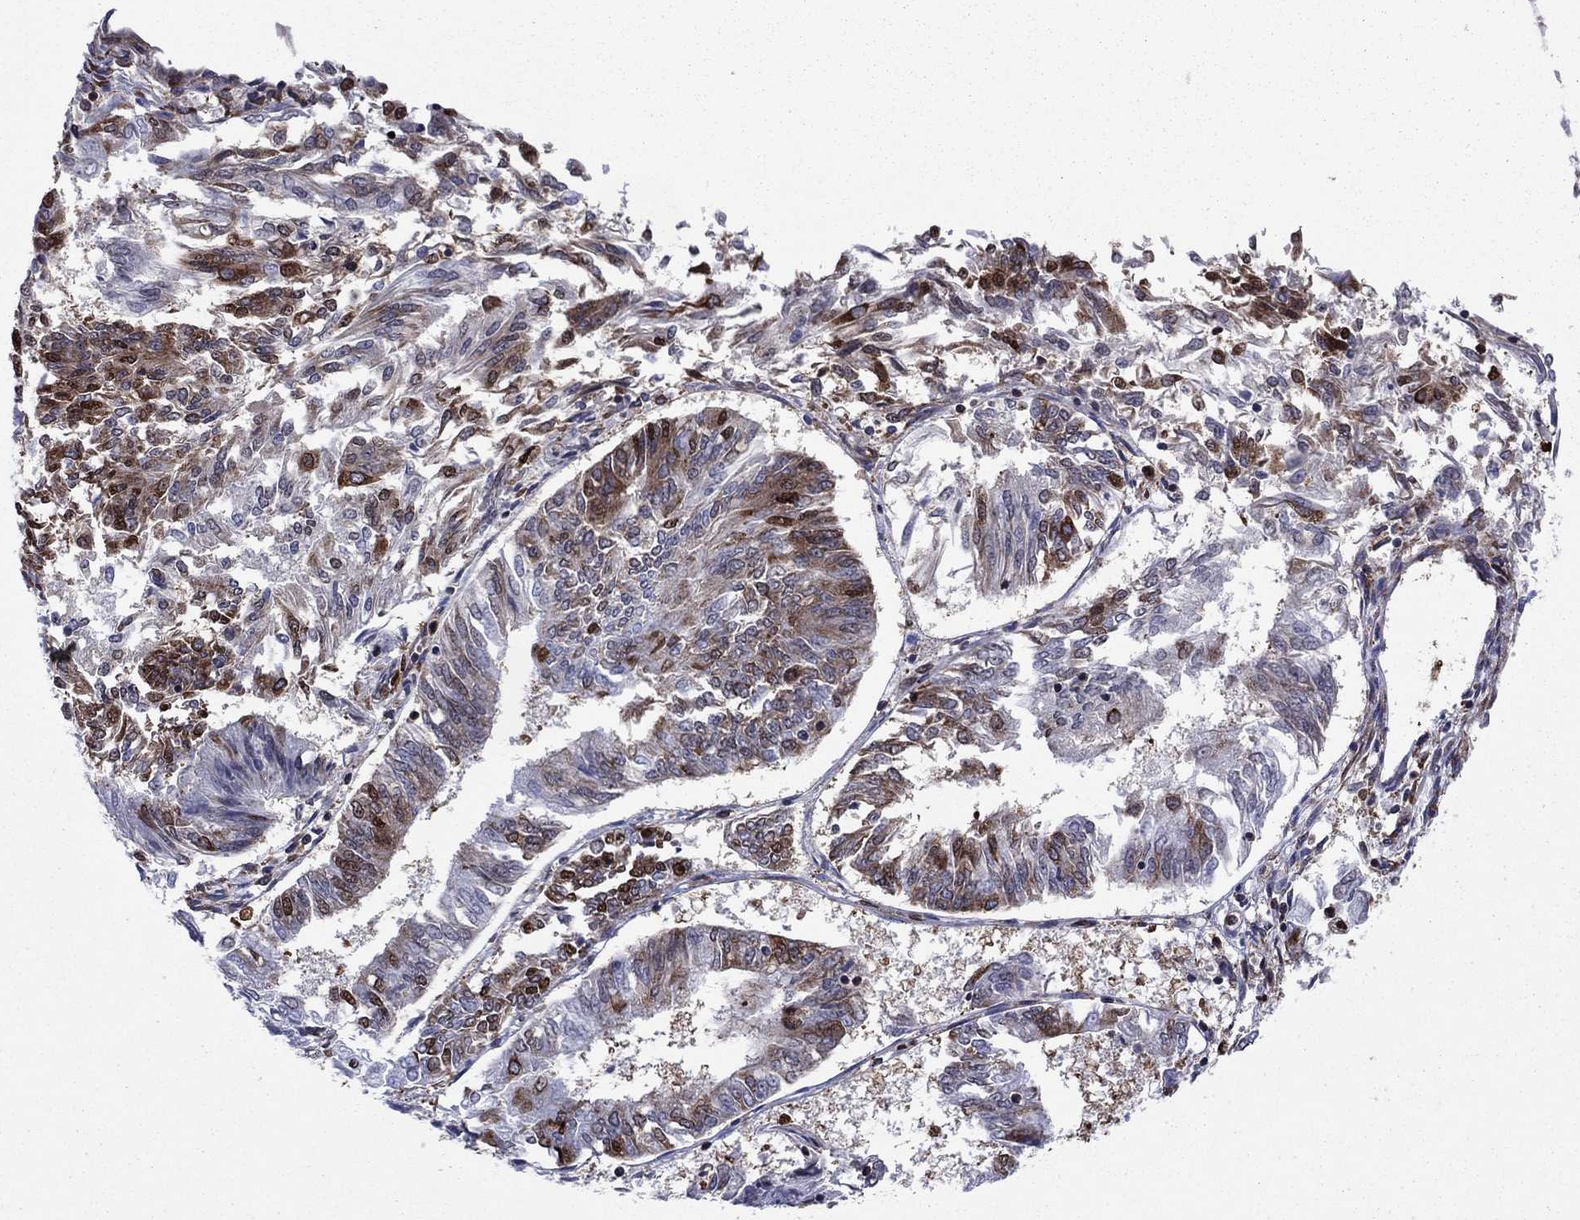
{"staining": {"intensity": "strong", "quantity": "25%-75%", "location": "cytoplasmic/membranous"}, "tissue": "endometrial cancer", "cell_type": "Tumor cells", "image_type": "cancer", "snomed": [{"axis": "morphology", "description": "Adenocarcinoma, NOS"}, {"axis": "topography", "description": "Endometrium"}], "caption": "Protein staining by immunohistochemistry reveals strong cytoplasmic/membranous positivity in approximately 25%-75% of tumor cells in adenocarcinoma (endometrial).", "gene": "YBX1", "patient": {"sex": "female", "age": 58}}